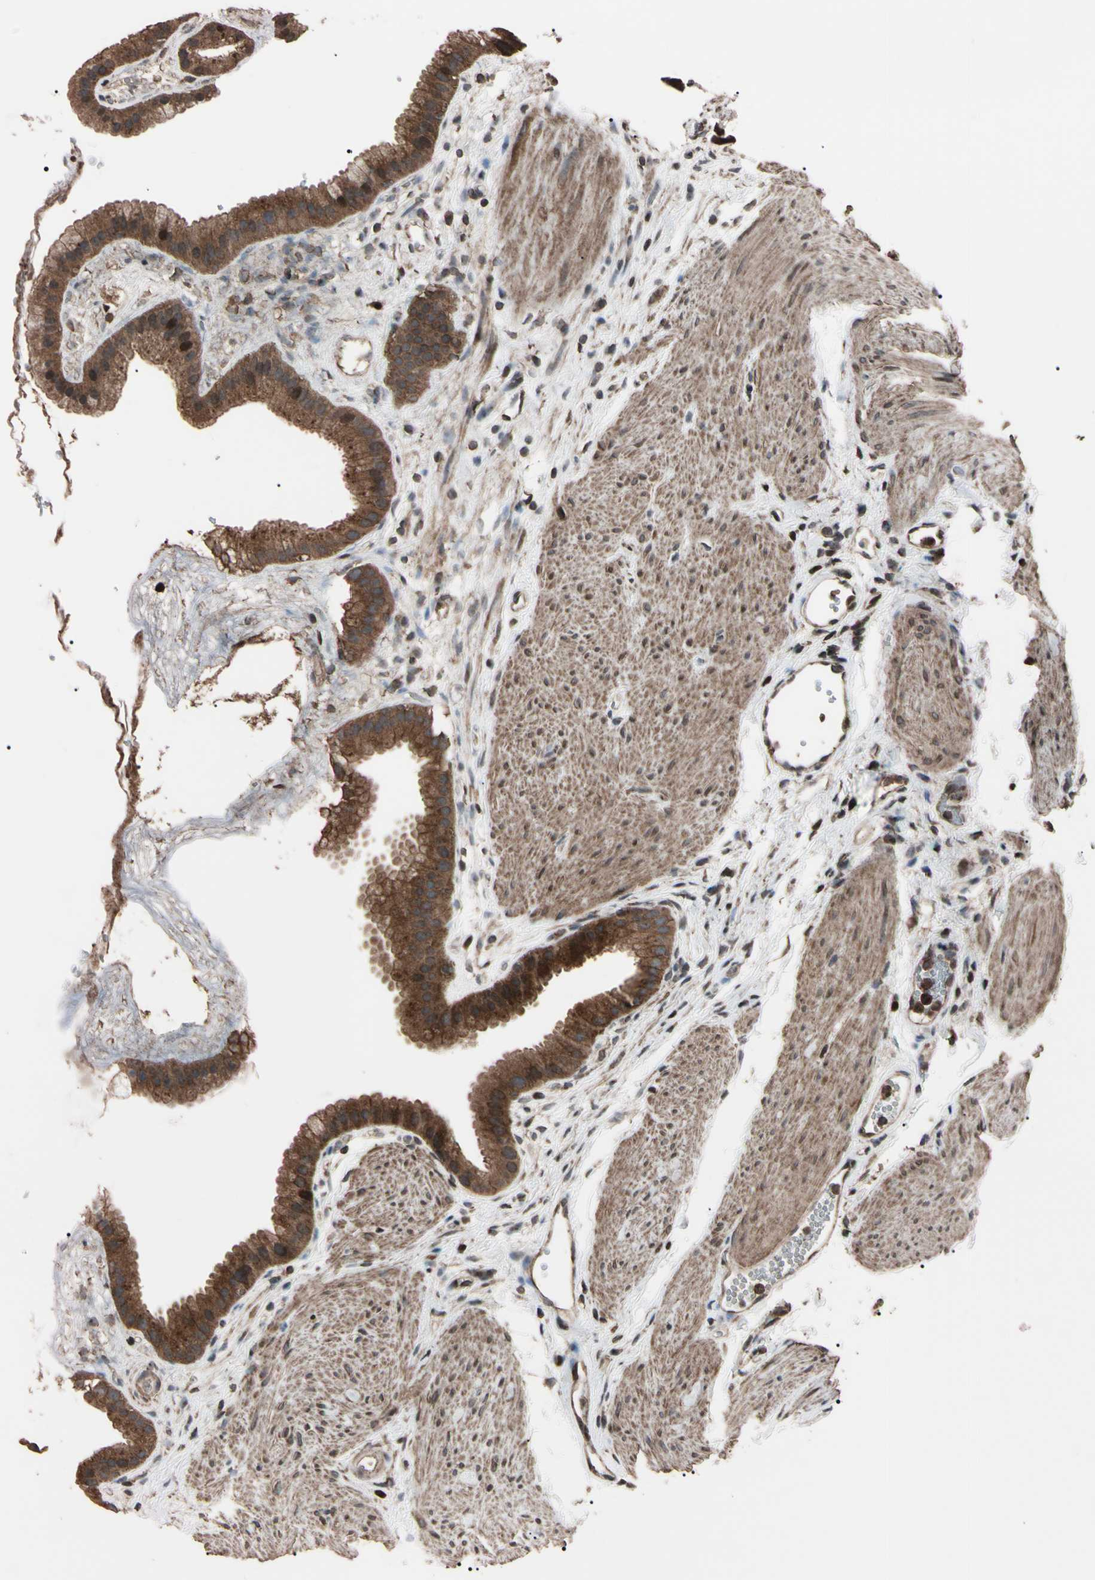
{"staining": {"intensity": "strong", "quantity": "<25%", "location": "nuclear"}, "tissue": "gallbladder", "cell_type": "Glandular cells", "image_type": "normal", "snomed": [{"axis": "morphology", "description": "Normal tissue, NOS"}, {"axis": "topography", "description": "Gallbladder"}], "caption": "The micrograph demonstrates staining of unremarkable gallbladder, revealing strong nuclear protein expression (brown color) within glandular cells. The protein of interest is stained brown, and the nuclei are stained in blue (DAB IHC with brightfield microscopy, high magnification).", "gene": "TNFRSF1A", "patient": {"sex": "female", "age": 64}}